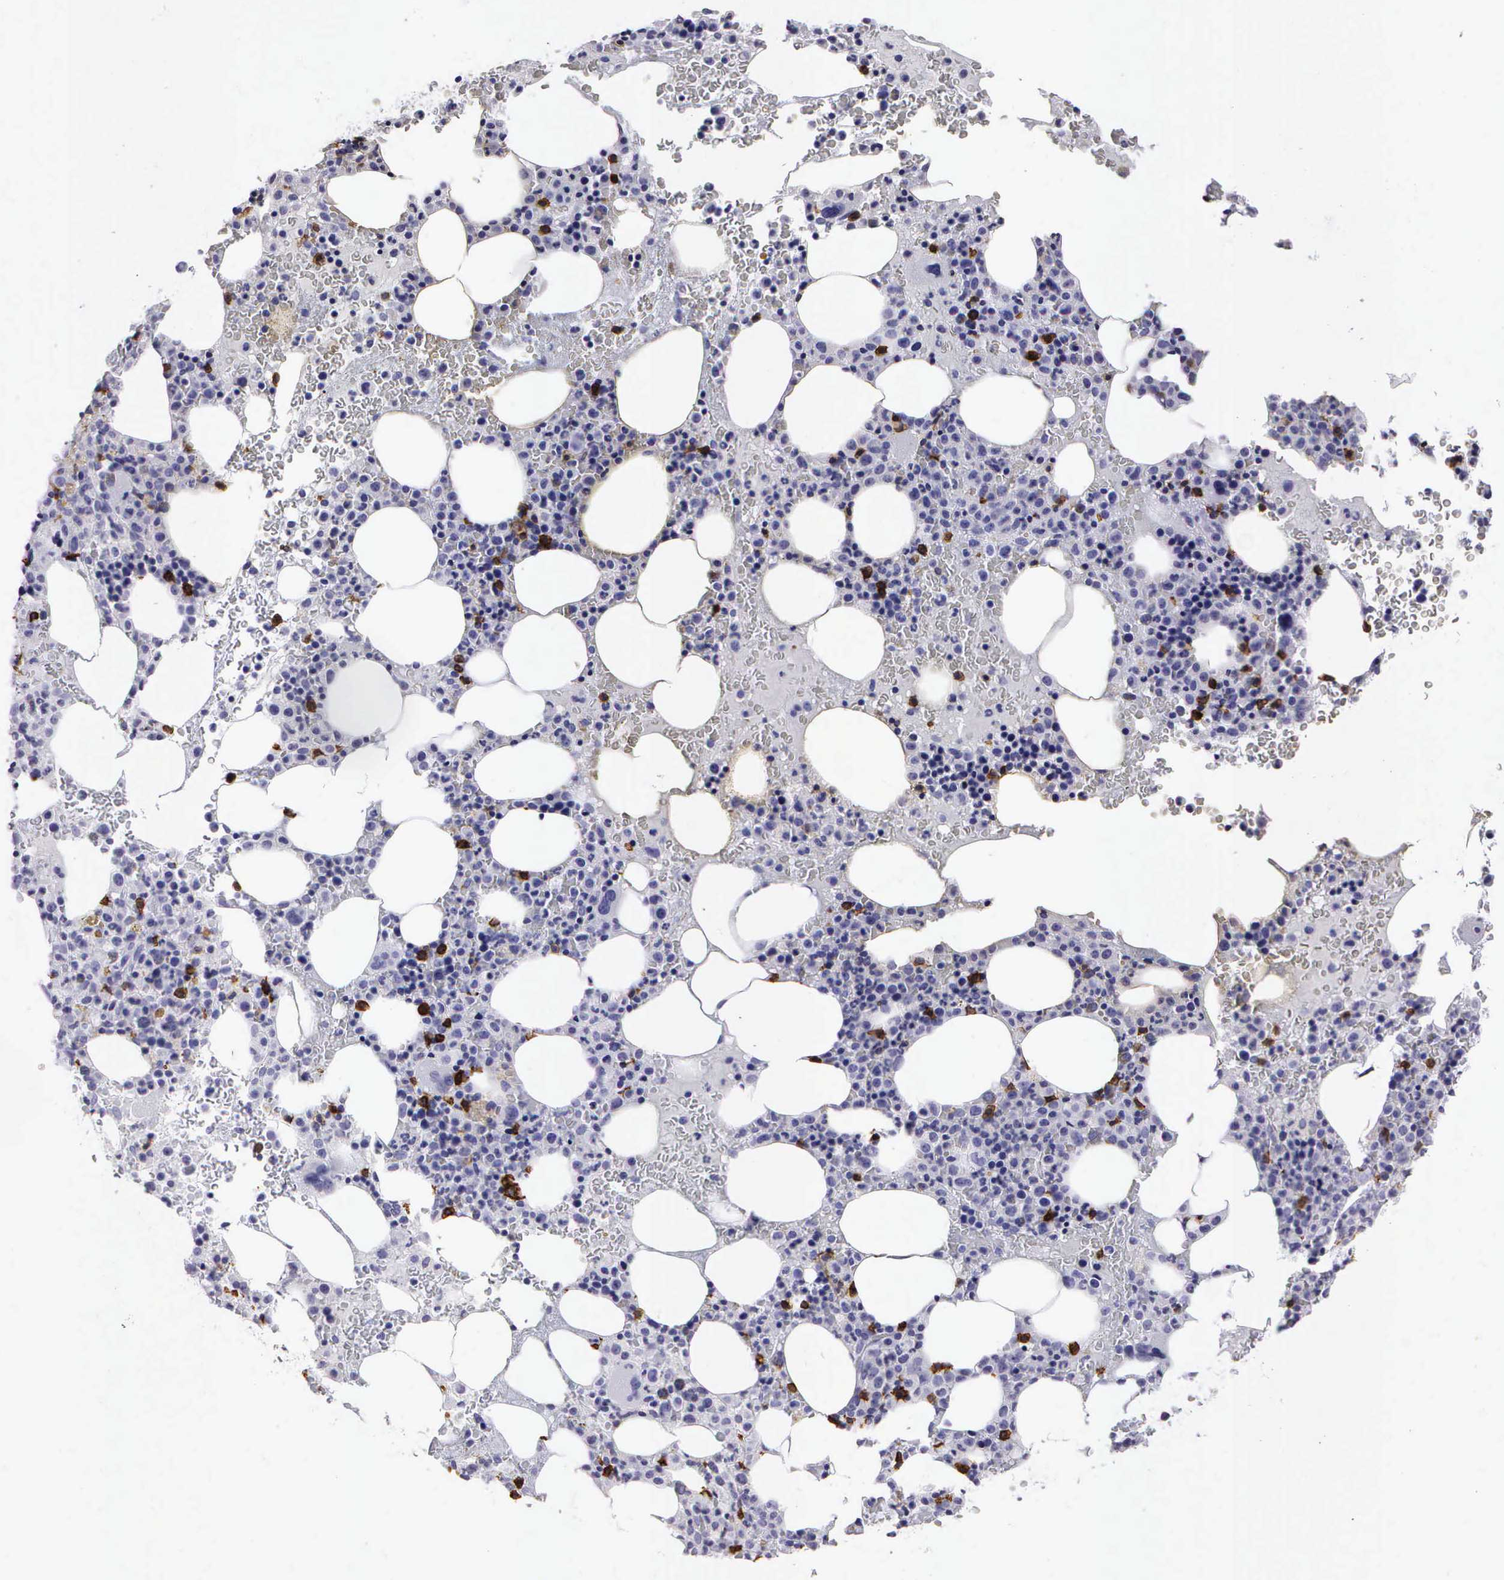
{"staining": {"intensity": "strong", "quantity": "<25%", "location": "cytoplasmic/membranous,nuclear"}, "tissue": "bone marrow", "cell_type": "Hematopoietic cells", "image_type": "normal", "snomed": [{"axis": "morphology", "description": "Normal tissue, NOS"}, {"axis": "topography", "description": "Bone marrow"}], "caption": "Immunohistochemical staining of benign bone marrow exhibits <25% levels of strong cytoplasmic/membranous,nuclear protein staining in approximately <25% of hematopoietic cells. The staining was performed using DAB to visualize the protein expression in brown, while the nuclei were stained in blue with hematoxylin (Magnification: 20x).", "gene": "CD8A", "patient": {"sex": "female", "age": 88}}